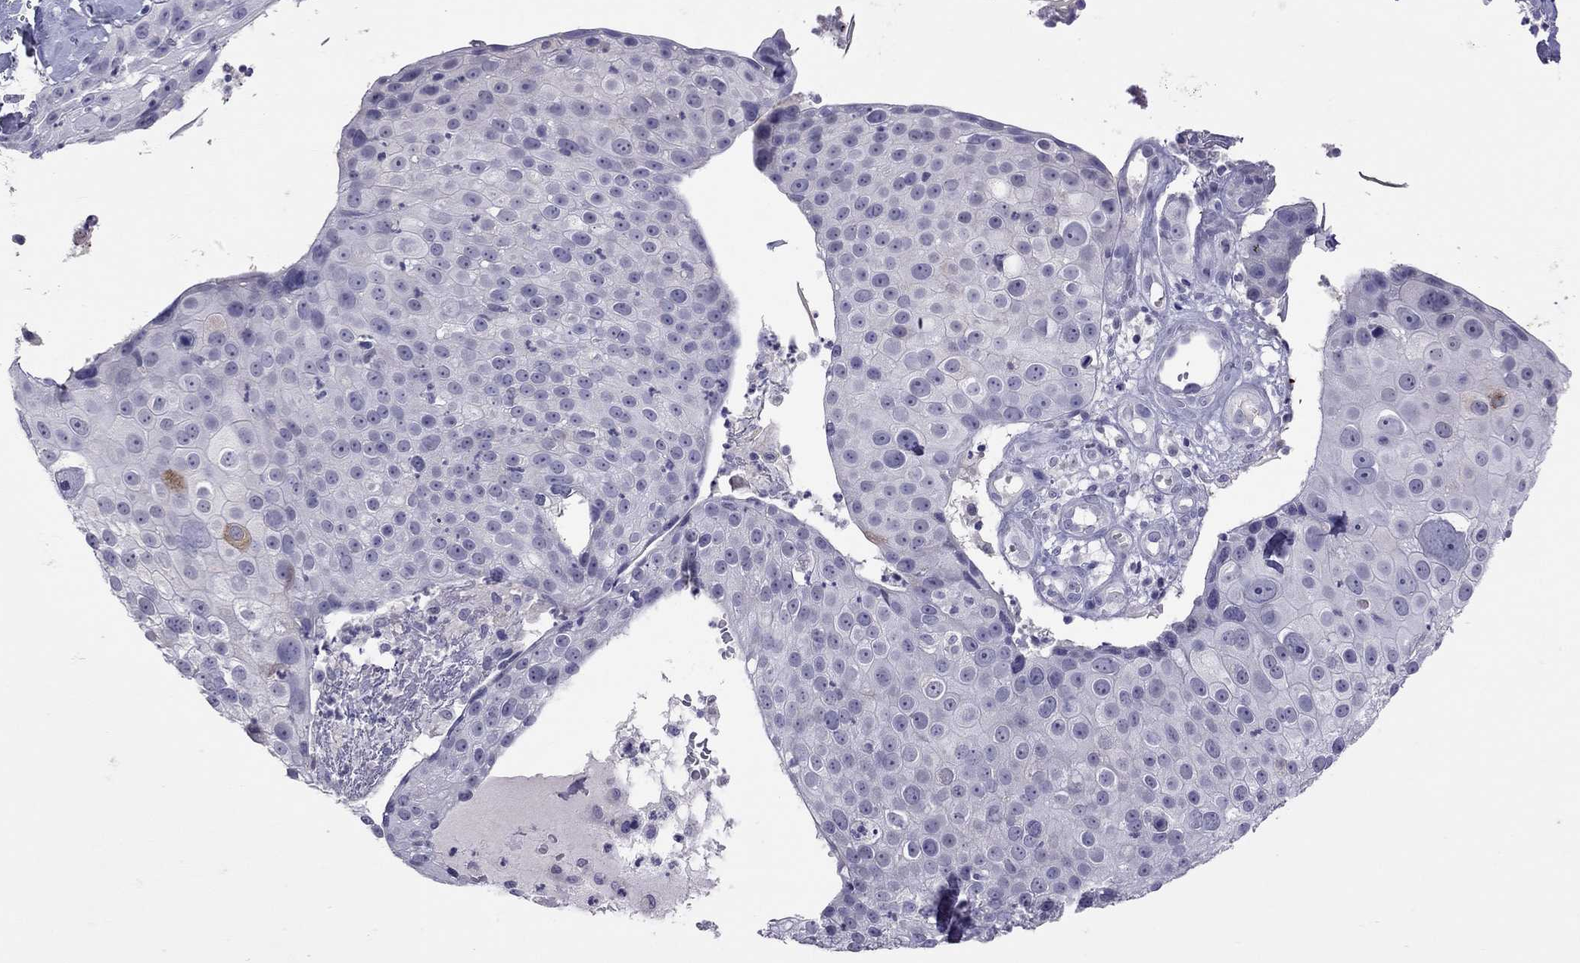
{"staining": {"intensity": "negative", "quantity": "none", "location": "none"}, "tissue": "skin cancer", "cell_type": "Tumor cells", "image_type": "cancer", "snomed": [{"axis": "morphology", "description": "Squamous cell carcinoma, NOS"}, {"axis": "topography", "description": "Skin"}], "caption": "An immunohistochemistry (IHC) photomicrograph of squamous cell carcinoma (skin) is shown. There is no staining in tumor cells of squamous cell carcinoma (skin). Brightfield microscopy of immunohistochemistry (IHC) stained with DAB (3,3'-diaminobenzidine) (brown) and hematoxylin (blue), captured at high magnification.", "gene": "SLAMF1", "patient": {"sex": "male", "age": 71}}